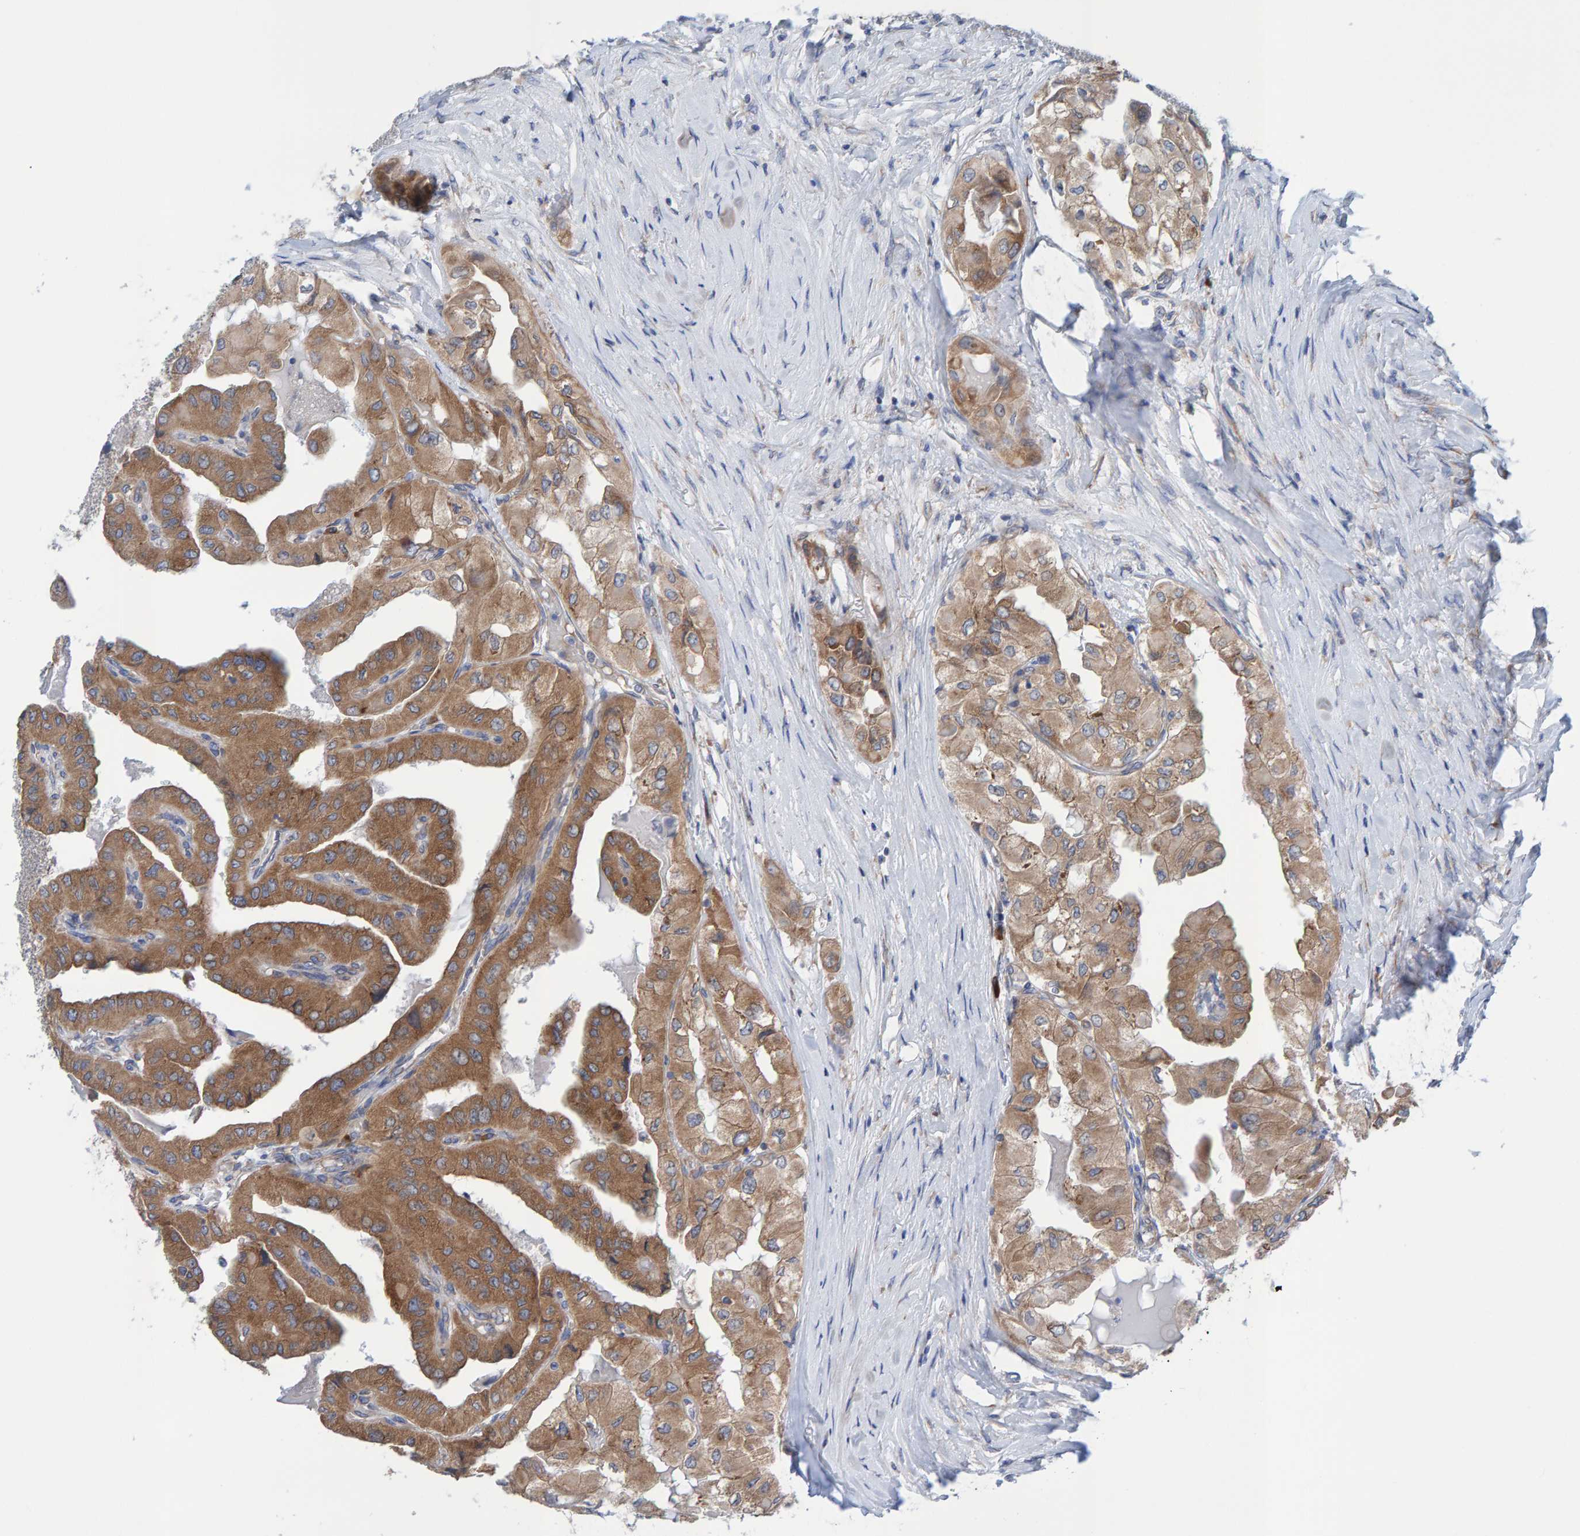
{"staining": {"intensity": "moderate", "quantity": ">75%", "location": "cytoplasmic/membranous"}, "tissue": "thyroid cancer", "cell_type": "Tumor cells", "image_type": "cancer", "snomed": [{"axis": "morphology", "description": "Papillary adenocarcinoma, NOS"}, {"axis": "topography", "description": "Thyroid gland"}], "caption": "High-magnification brightfield microscopy of papillary adenocarcinoma (thyroid) stained with DAB (brown) and counterstained with hematoxylin (blue). tumor cells exhibit moderate cytoplasmic/membranous expression is seen in about>75% of cells. (DAB (3,3'-diaminobenzidine) IHC, brown staining for protein, blue staining for nuclei).", "gene": "CDK5RAP3", "patient": {"sex": "female", "age": 59}}